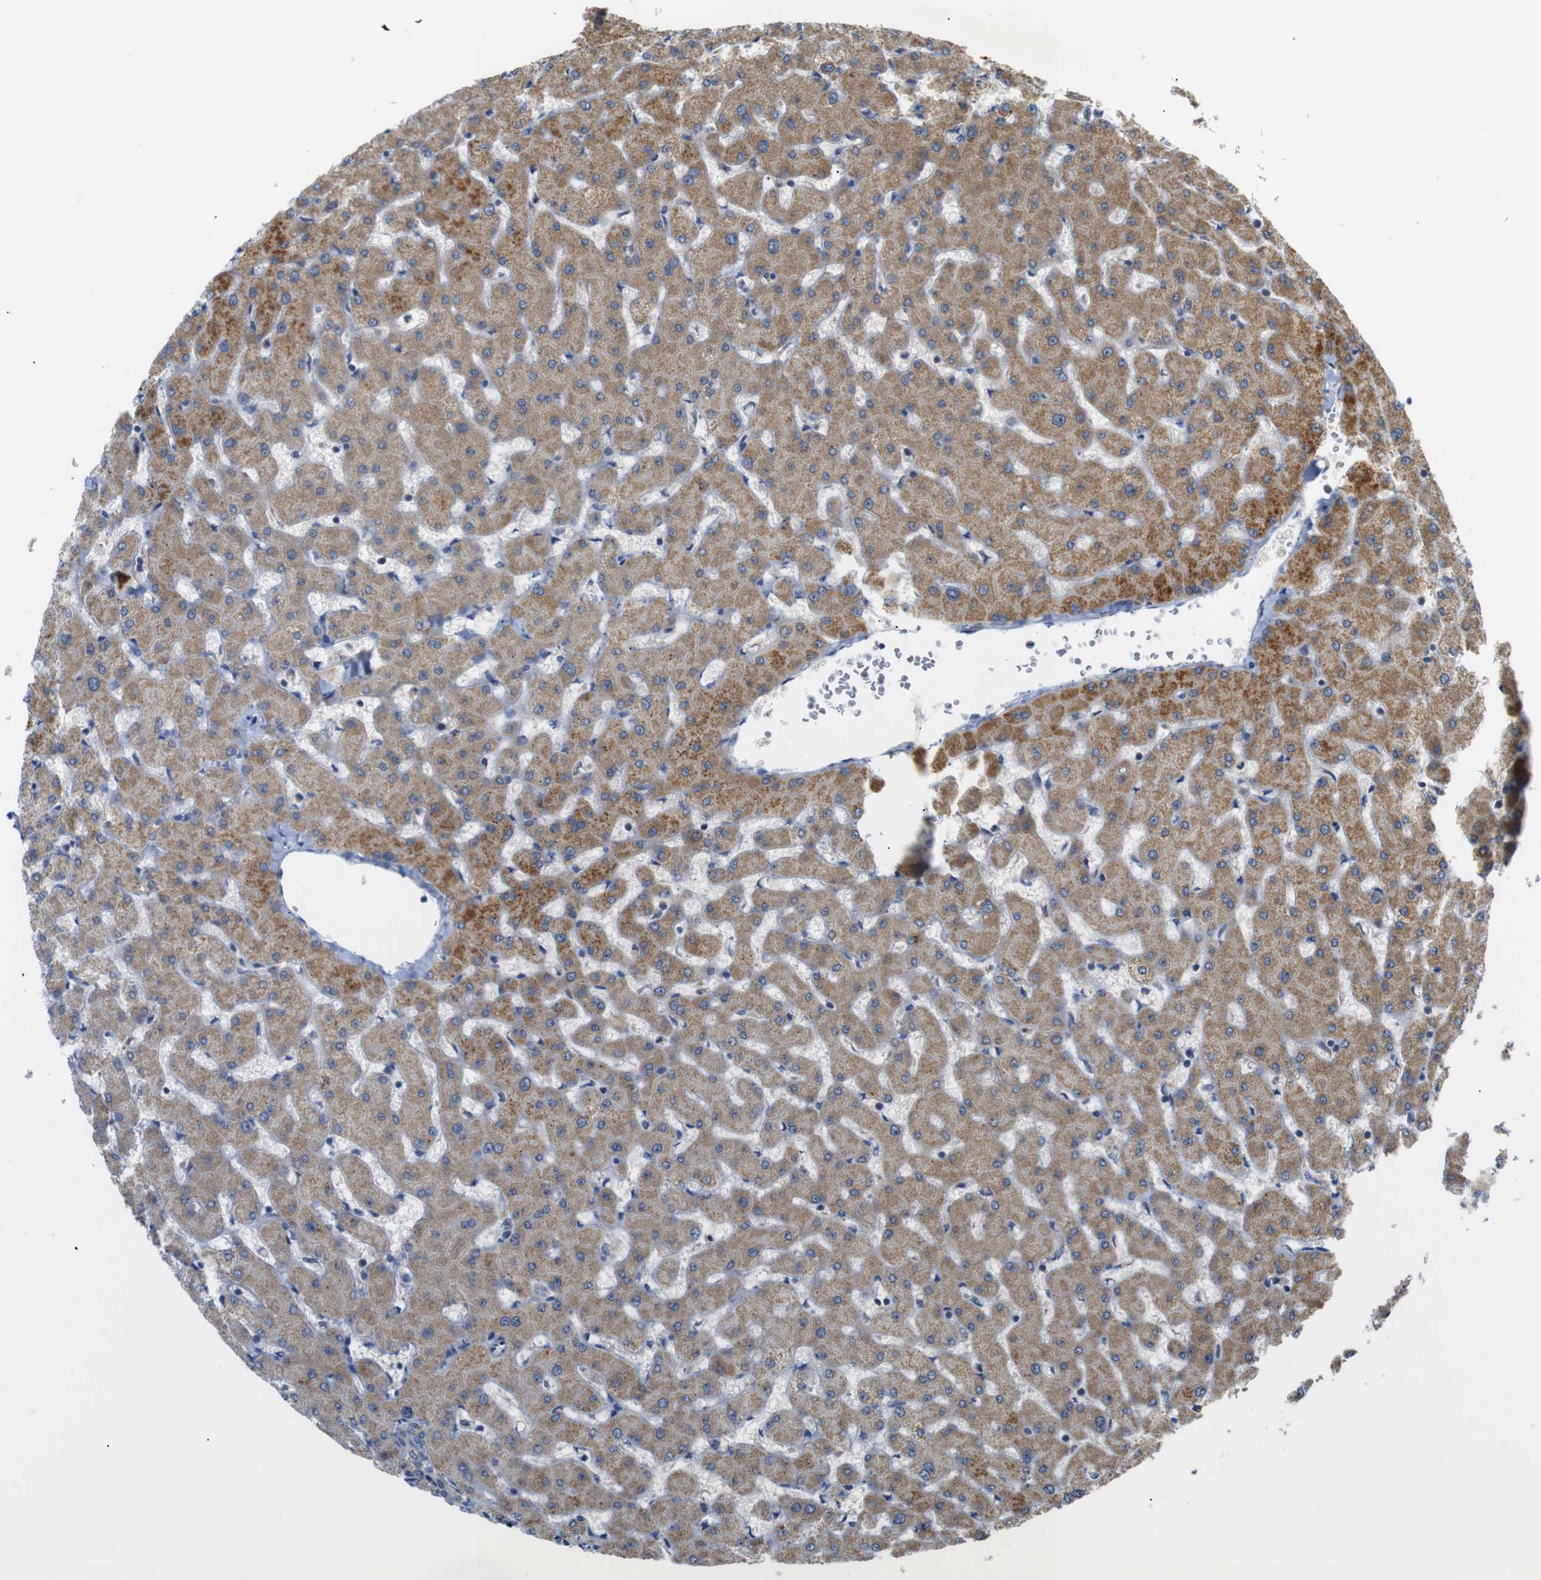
{"staining": {"intensity": "weak", "quantity": ">75%", "location": "cytoplasmic/membranous"}, "tissue": "liver", "cell_type": "Cholangiocytes", "image_type": "normal", "snomed": [{"axis": "morphology", "description": "Normal tissue, NOS"}, {"axis": "topography", "description": "Liver"}], "caption": "The photomicrograph displays staining of benign liver, revealing weak cytoplasmic/membranous protein positivity (brown color) within cholangiocytes.", "gene": "NR3C2", "patient": {"sex": "female", "age": 63}}